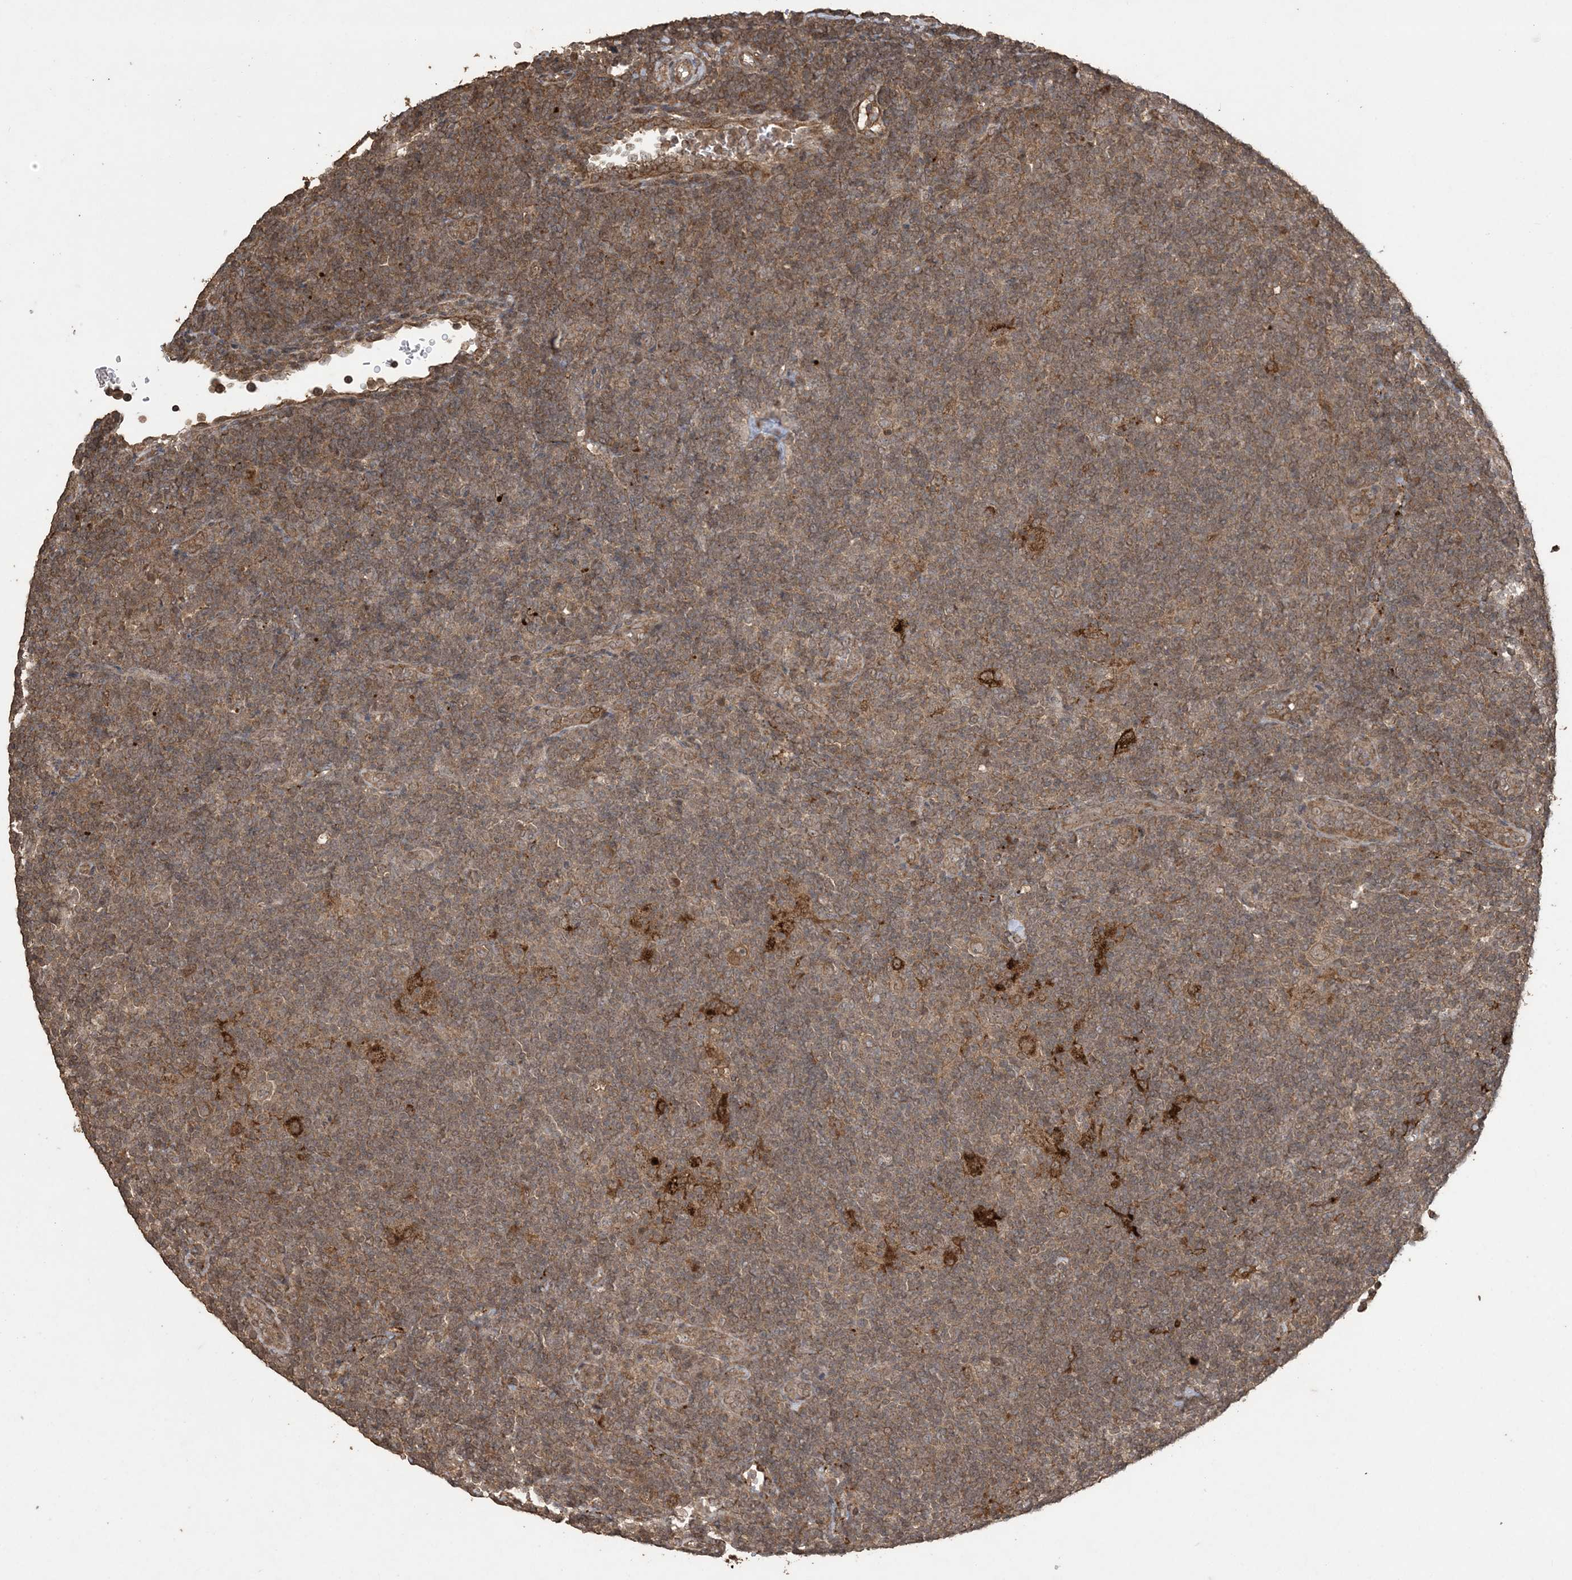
{"staining": {"intensity": "weak", "quantity": ">75%", "location": "cytoplasmic/membranous"}, "tissue": "lymphoma", "cell_type": "Tumor cells", "image_type": "cancer", "snomed": [{"axis": "morphology", "description": "Hodgkin's disease, NOS"}, {"axis": "topography", "description": "Lymph node"}], "caption": "Brown immunohistochemical staining in human lymphoma exhibits weak cytoplasmic/membranous expression in approximately >75% of tumor cells.", "gene": "EFCAB8", "patient": {"sex": "female", "age": 57}}